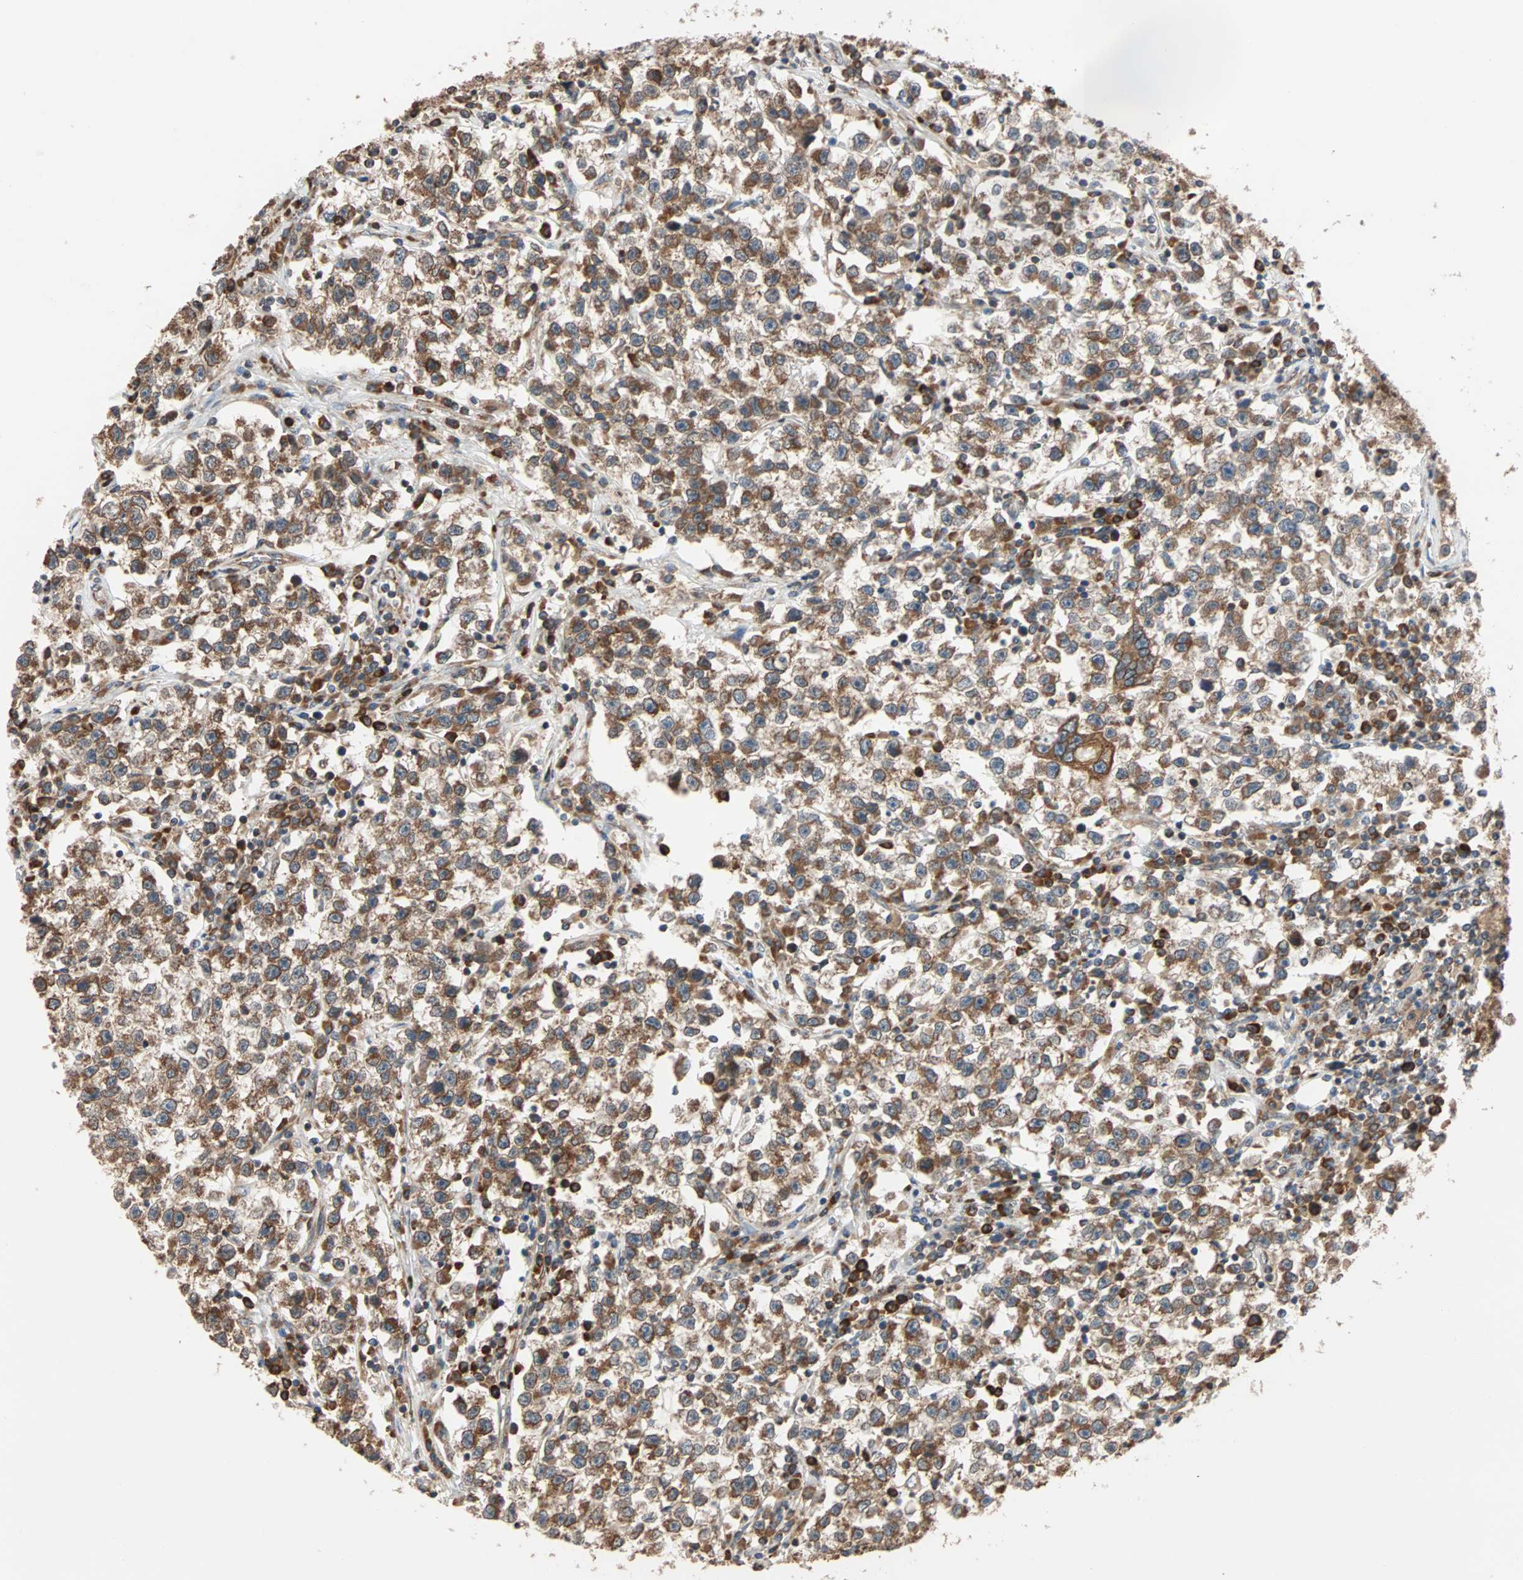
{"staining": {"intensity": "moderate", "quantity": ">75%", "location": "cytoplasmic/membranous"}, "tissue": "testis cancer", "cell_type": "Tumor cells", "image_type": "cancer", "snomed": [{"axis": "morphology", "description": "Seminoma, NOS"}, {"axis": "topography", "description": "Testis"}], "caption": "A micrograph of testis seminoma stained for a protein reveals moderate cytoplasmic/membranous brown staining in tumor cells. (IHC, brightfield microscopy, high magnification).", "gene": "AUP1", "patient": {"sex": "male", "age": 22}}